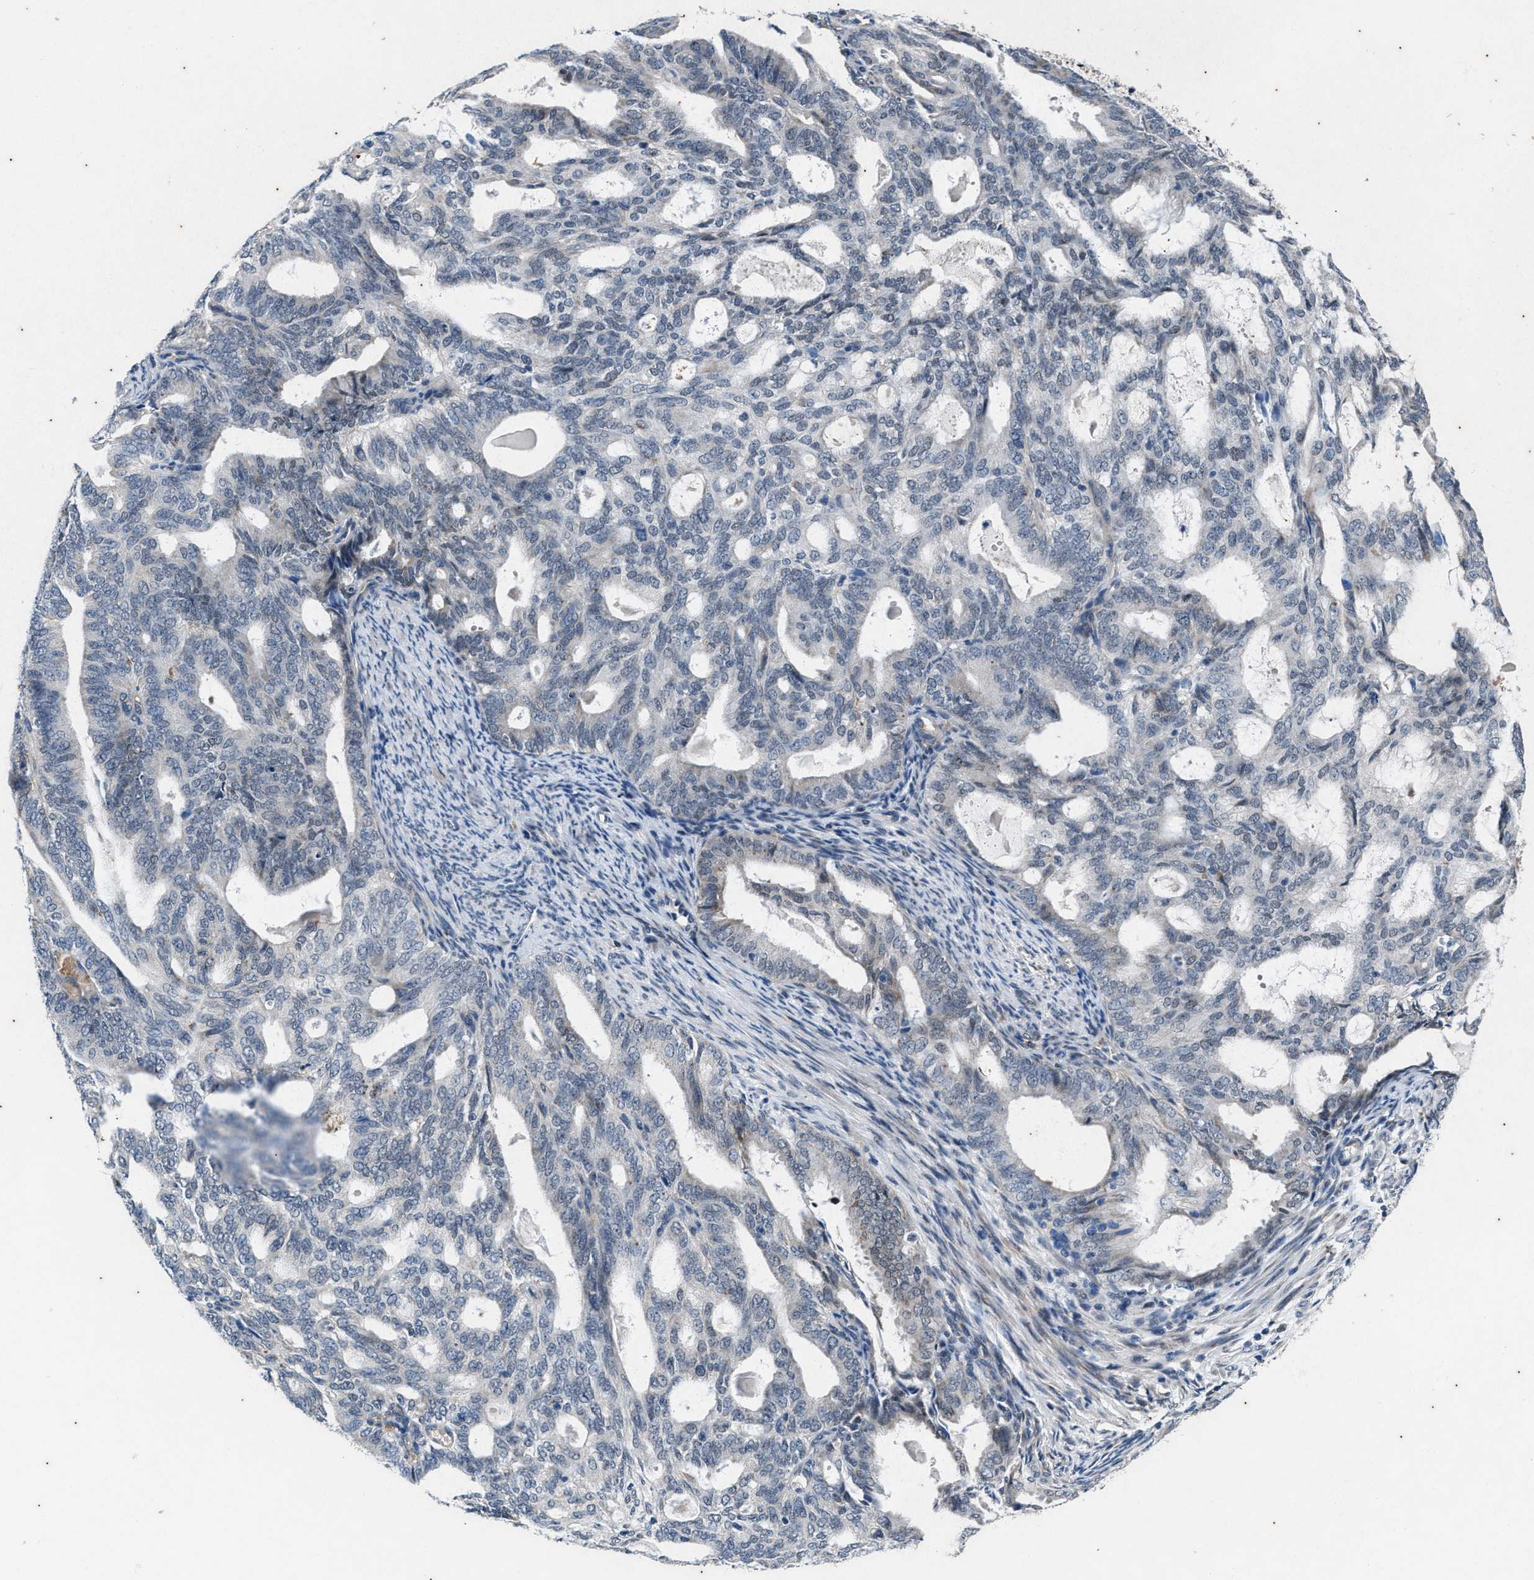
{"staining": {"intensity": "negative", "quantity": "none", "location": "none"}, "tissue": "endometrial cancer", "cell_type": "Tumor cells", "image_type": "cancer", "snomed": [{"axis": "morphology", "description": "Adenocarcinoma, NOS"}, {"axis": "topography", "description": "Endometrium"}], "caption": "DAB immunohistochemical staining of human endometrial adenocarcinoma exhibits no significant expression in tumor cells.", "gene": "KIF24", "patient": {"sex": "female", "age": 58}}